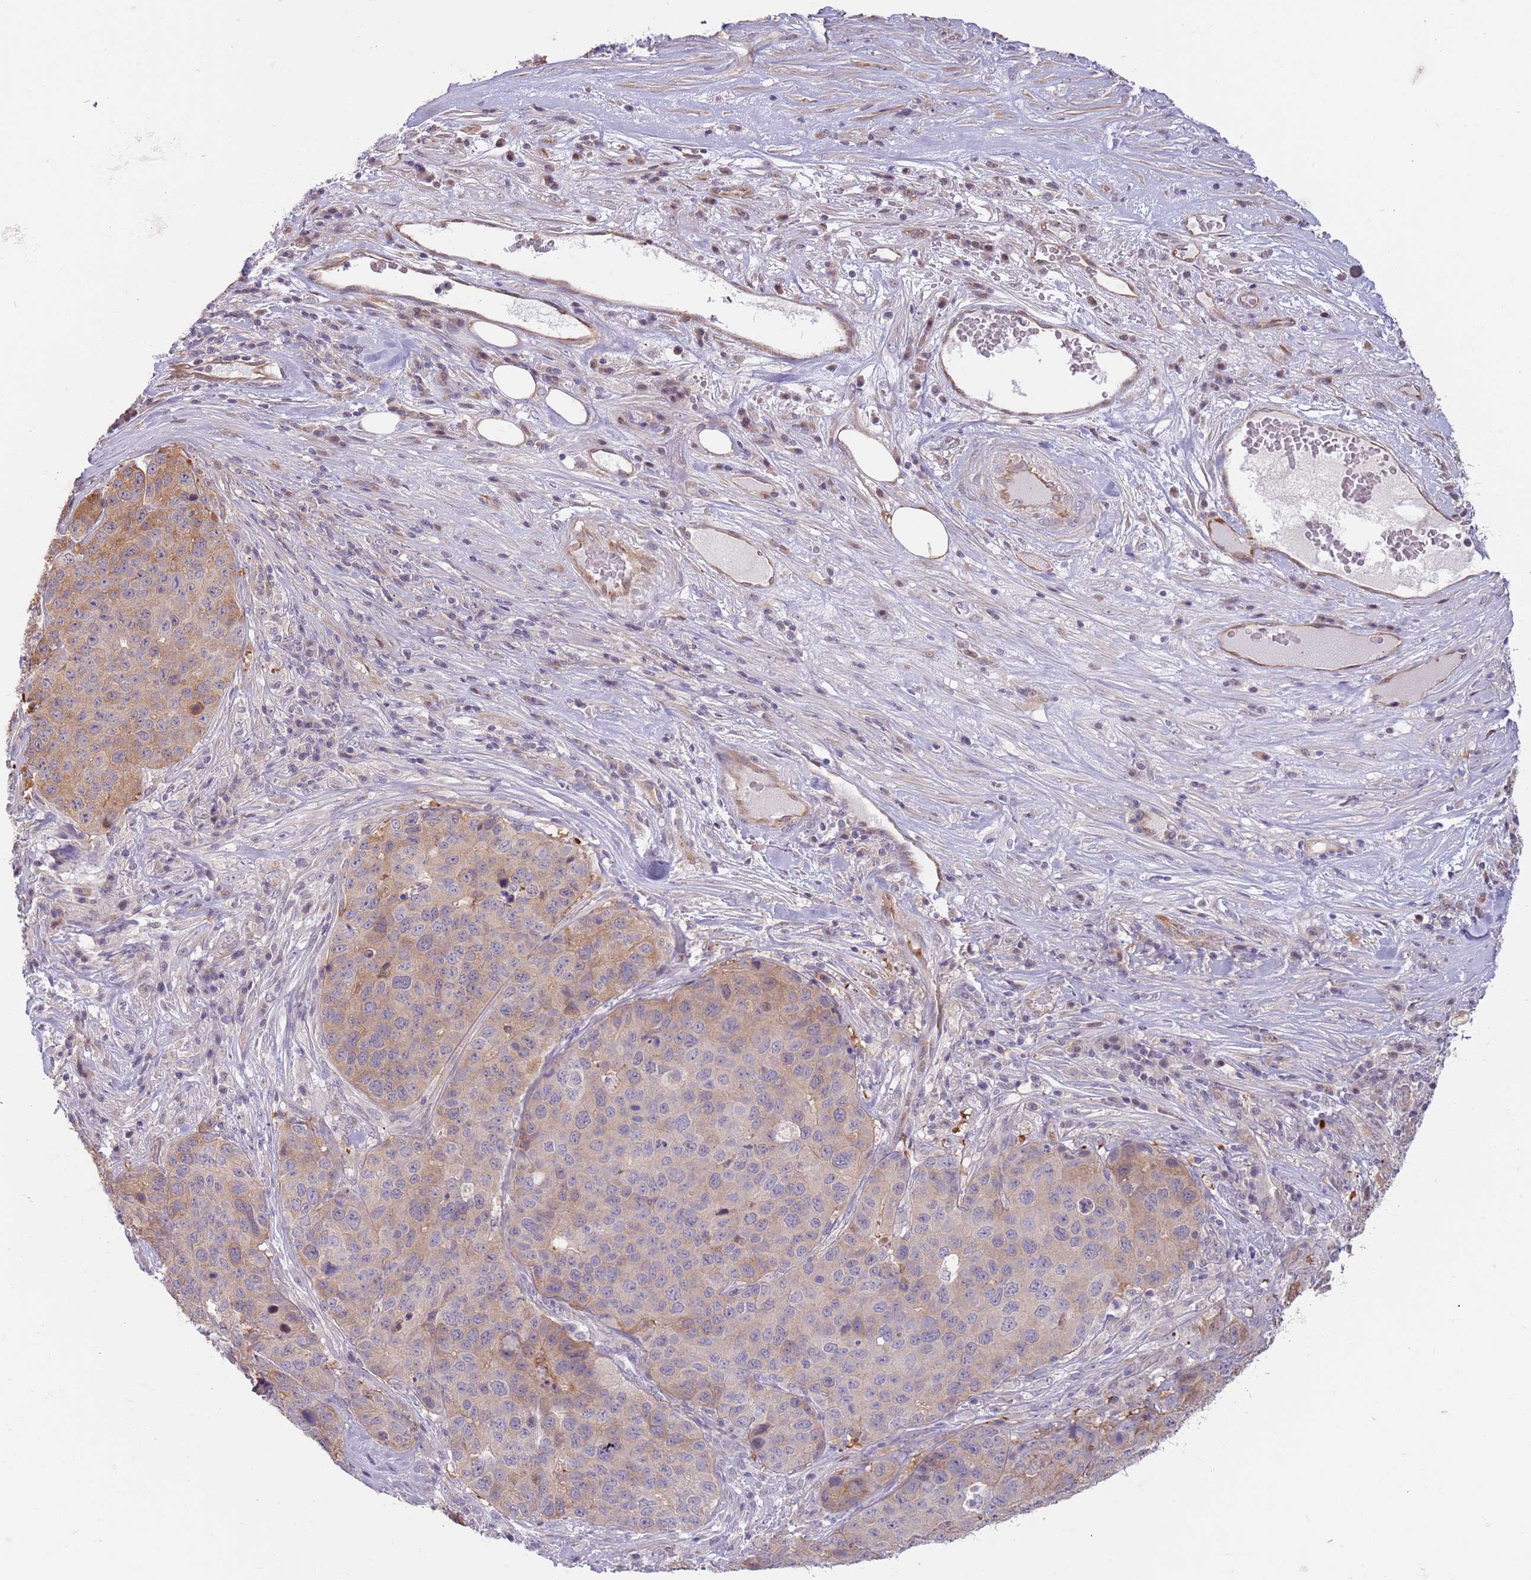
{"staining": {"intensity": "moderate", "quantity": "<25%", "location": "cytoplasmic/membranous"}, "tissue": "stomach cancer", "cell_type": "Tumor cells", "image_type": "cancer", "snomed": [{"axis": "morphology", "description": "Adenocarcinoma, NOS"}, {"axis": "topography", "description": "Stomach"}], "caption": "Moderate cytoplasmic/membranous positivity for a protein is appreciated in about <25% of tumor cells of stomach adenocarcinoma using immunohistochemistry (IHC).", "gene": "LDHD", "patient": {"sex": "male", "age": 71}}